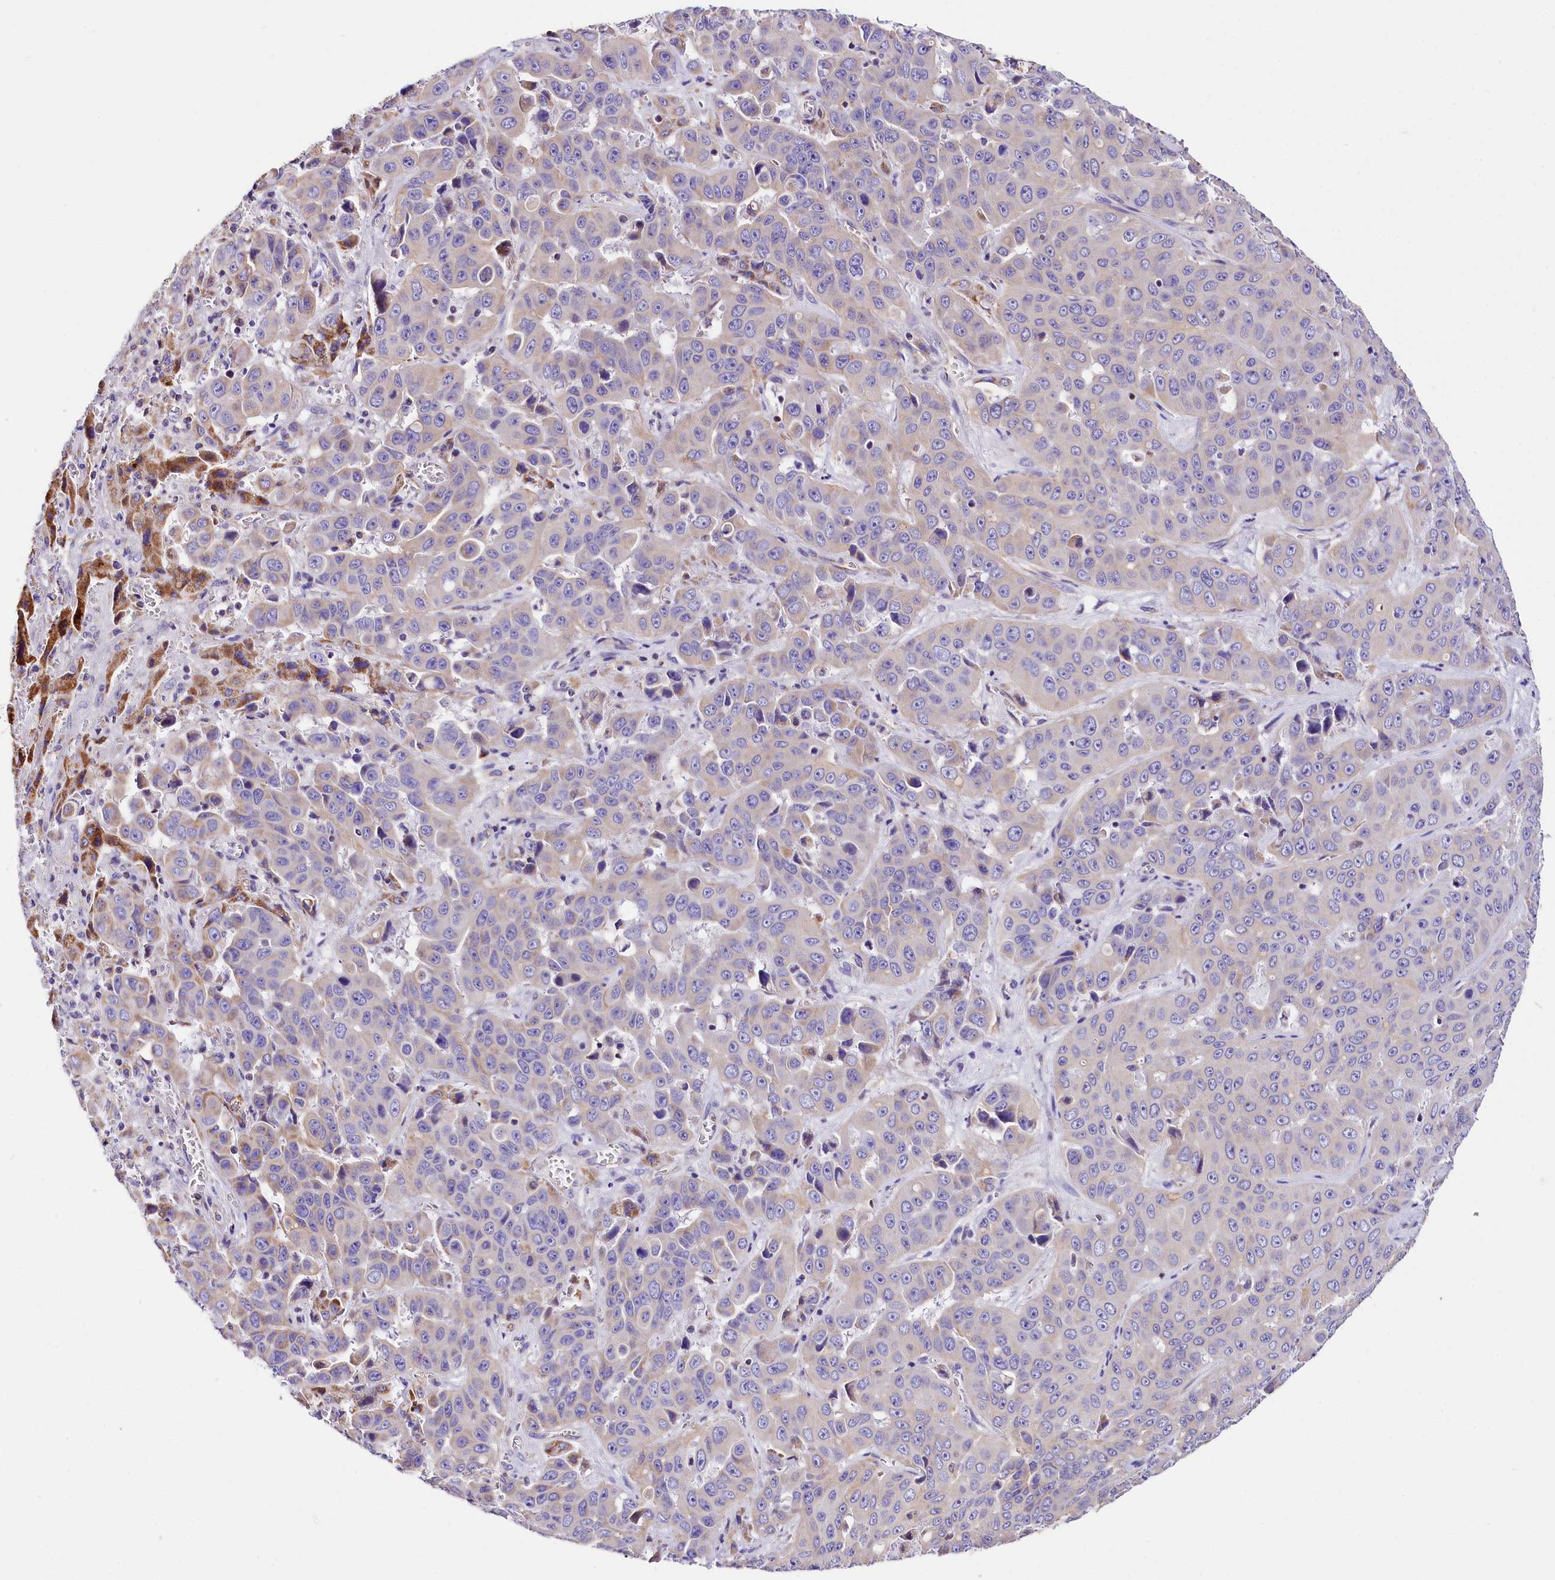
{"staining": {"intensity": "negative", "quantity": "none", "location": "none"}, "tissue": "liver cancer", "cell_type": "Tumor cells", "image_type": "cancer", "snomed": [{"axis": "morphology", "description": "Cholangiocarcinoma"}, {"axis": "topography", "description": "Liver"}], "caption": "IHC image of human liver cancer (cholangiocarcinoma) stained for a protein (brown), which demonstrates no positivity in tumor cells.", "gene": "ACAA2", "patient": {"sex": "female", "age": 52}}